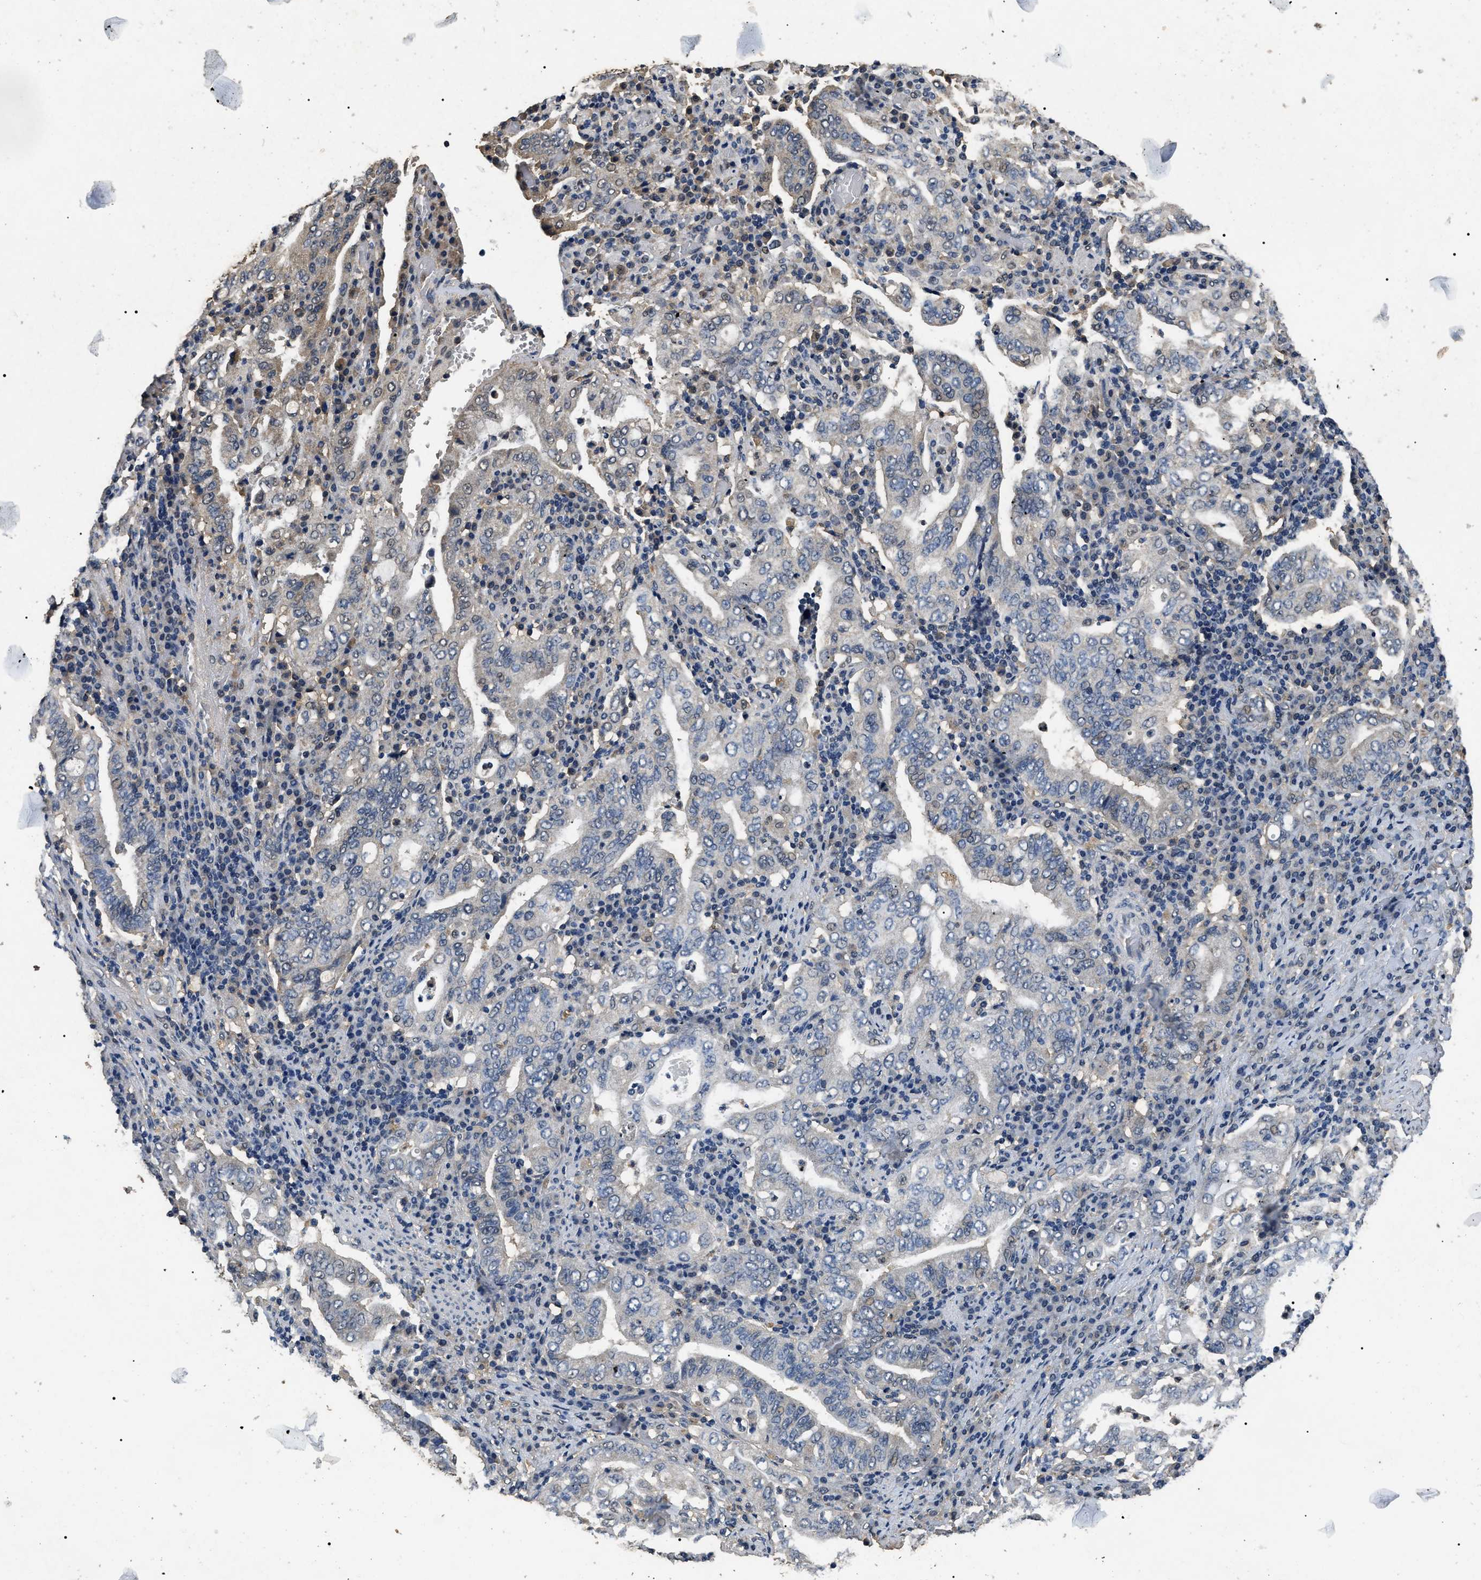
{"staining": {"intensity": "negative", "quantity": "none", "location": "none"}, "tissue": "stomach cancer", "cell_type": "Tumor cells", "image_type": "cancer", "snomed": [{"axis": "morphology", "description": "Normal tissue, NOS"}, {"axis": "morphology", "description": "Adenocarcinoma, NOS"}, {"axis": "topography", "description": "Esophagus"}, {"axis": "topography", "description": "Stomach, upper"}, {"axis": "topography", "description": "Peripheral nerve tissue"}], "caption": "Tumor cells show no significant protein staining in stomach cancer (adenocarcinoma).", "gene": "PSMD8", "patient": {"sex": "male", "age": 62}}